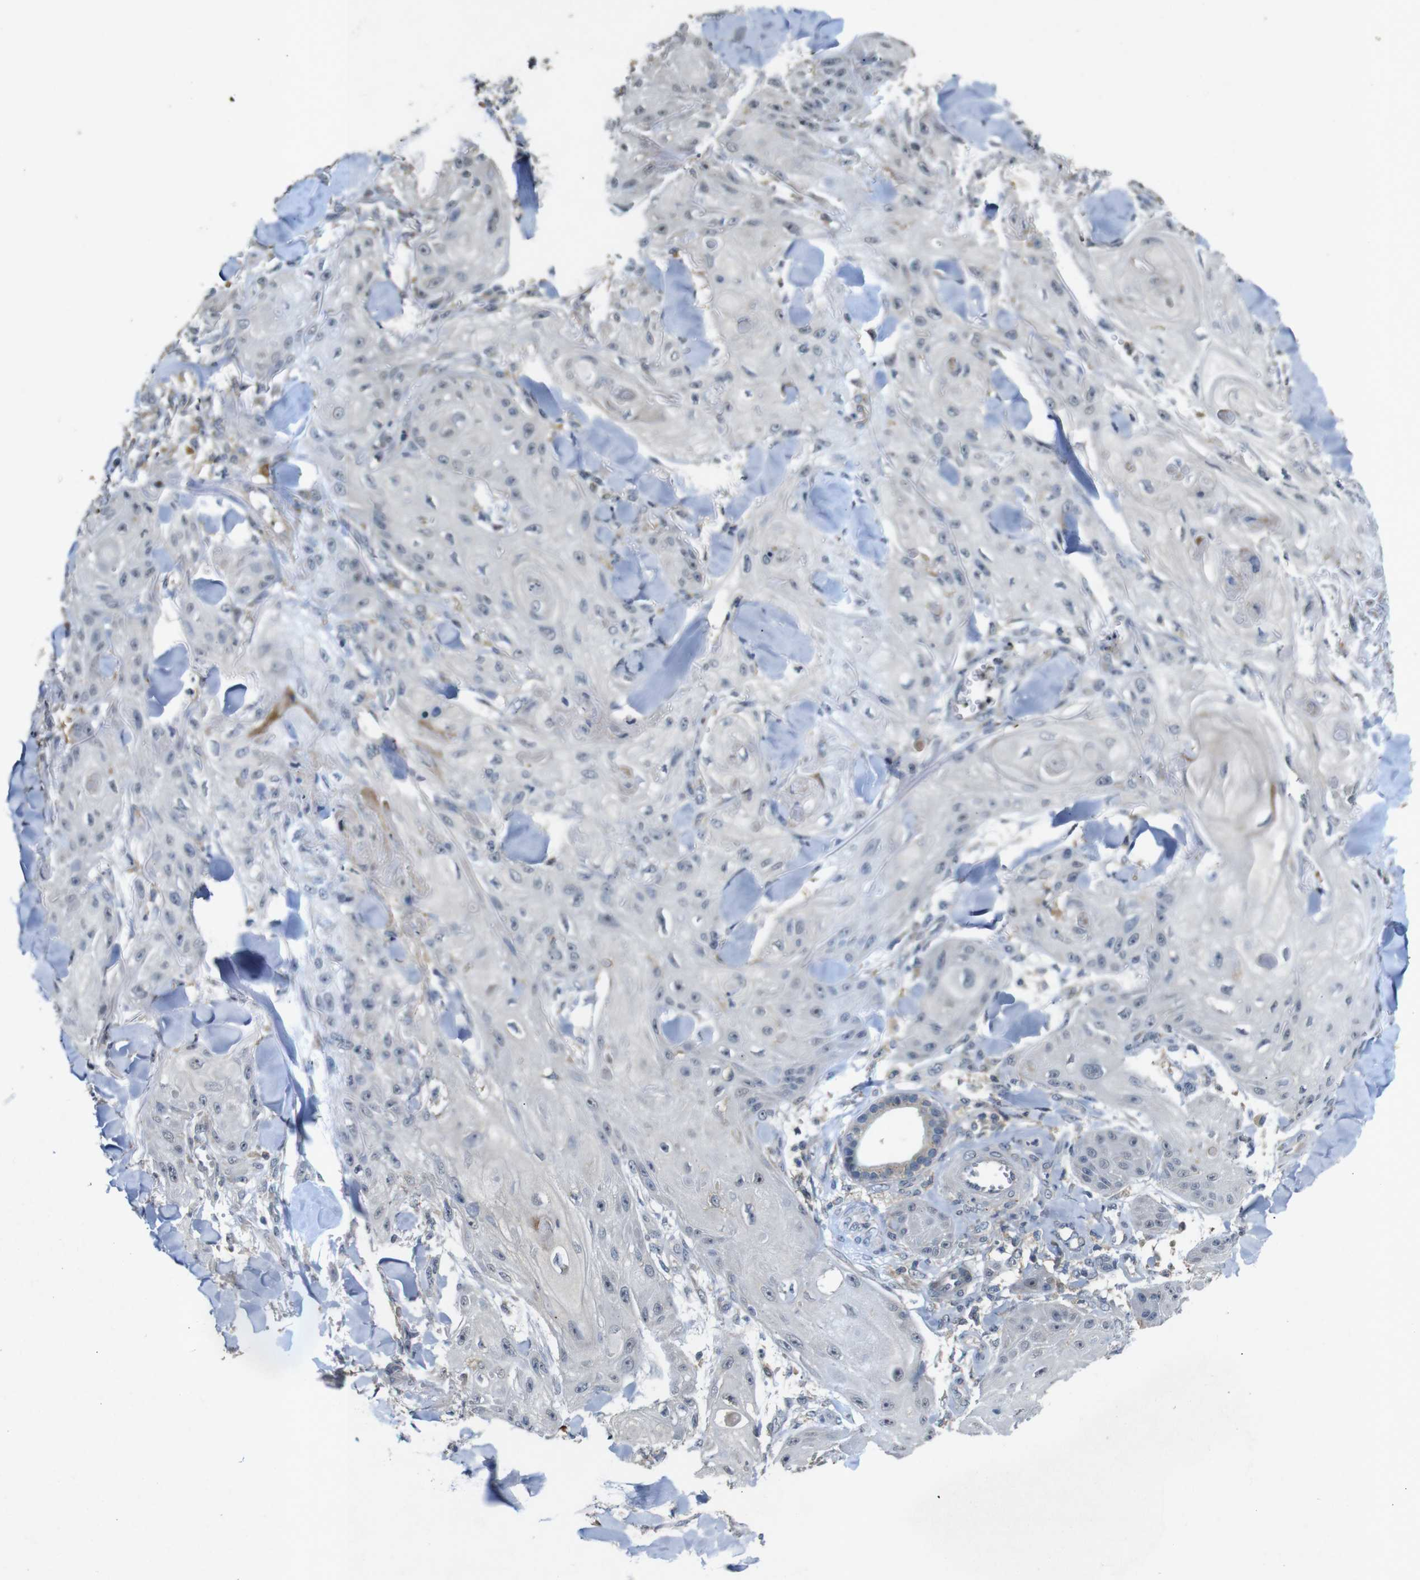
{"staining": {"intensity": "negative", "quantity": "none", "location": "none"}, "tissue": "skin cancer", "cell_type": "Tumor cells", "image_type": "cancer", "snomed": [{"axis": "morphology", "description": "Squamous cell carcinoma, NOS"}, {"axis": "topography", "description": "Skin"}], "caption": "An immunohistochemistry (IHC) image of skin cancer is shown. There is no staining in tumor cells of skin cancer.", "gene": "MAGI2", "patient": {"sex": "male", "age": 74}}